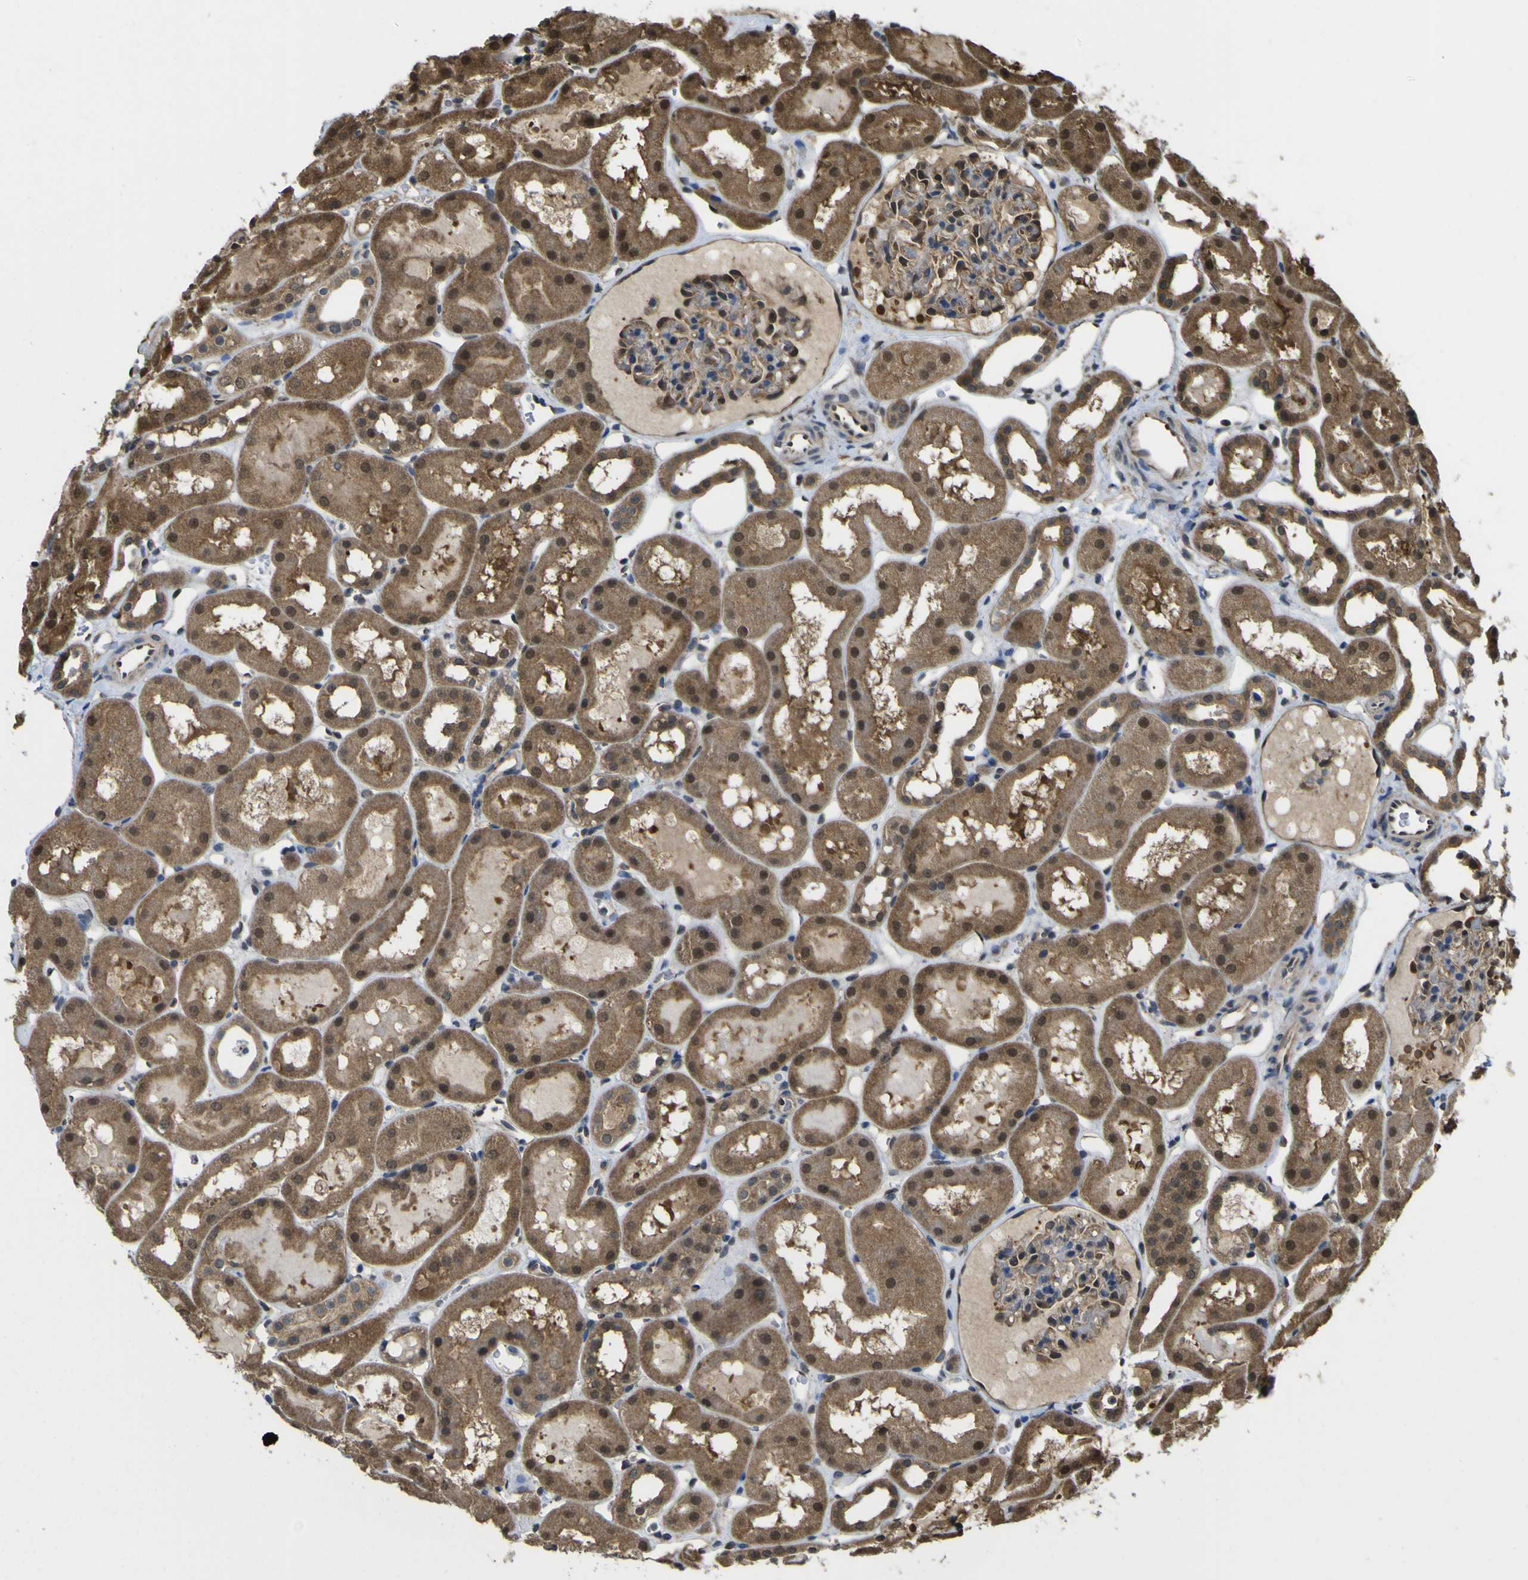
{"staining": {"intensity": "moderate", "quantity": ">75%", "location": "cytoplasmic/membranous,nuclear"}, "tissue": "kidney", "cell_type": "Cells in glomeruli", "image_type": "normal", "snomed": [{"axis": "morphology", "description": "Normal tissue, NOS"}, {"axis": "topography", "description": "Kidney"}, {"axis": "topography", "description": "Urinary bladder"}], "caption": "Immunohistochemical staining of unremarkable human kidney displays medium levels of moderate cytoplasmic/membranous,nuclear expression in about >75% of cells in glomeruli.", "gene": "YWHAG", "patient": {"sex": "male", "age": 16}}